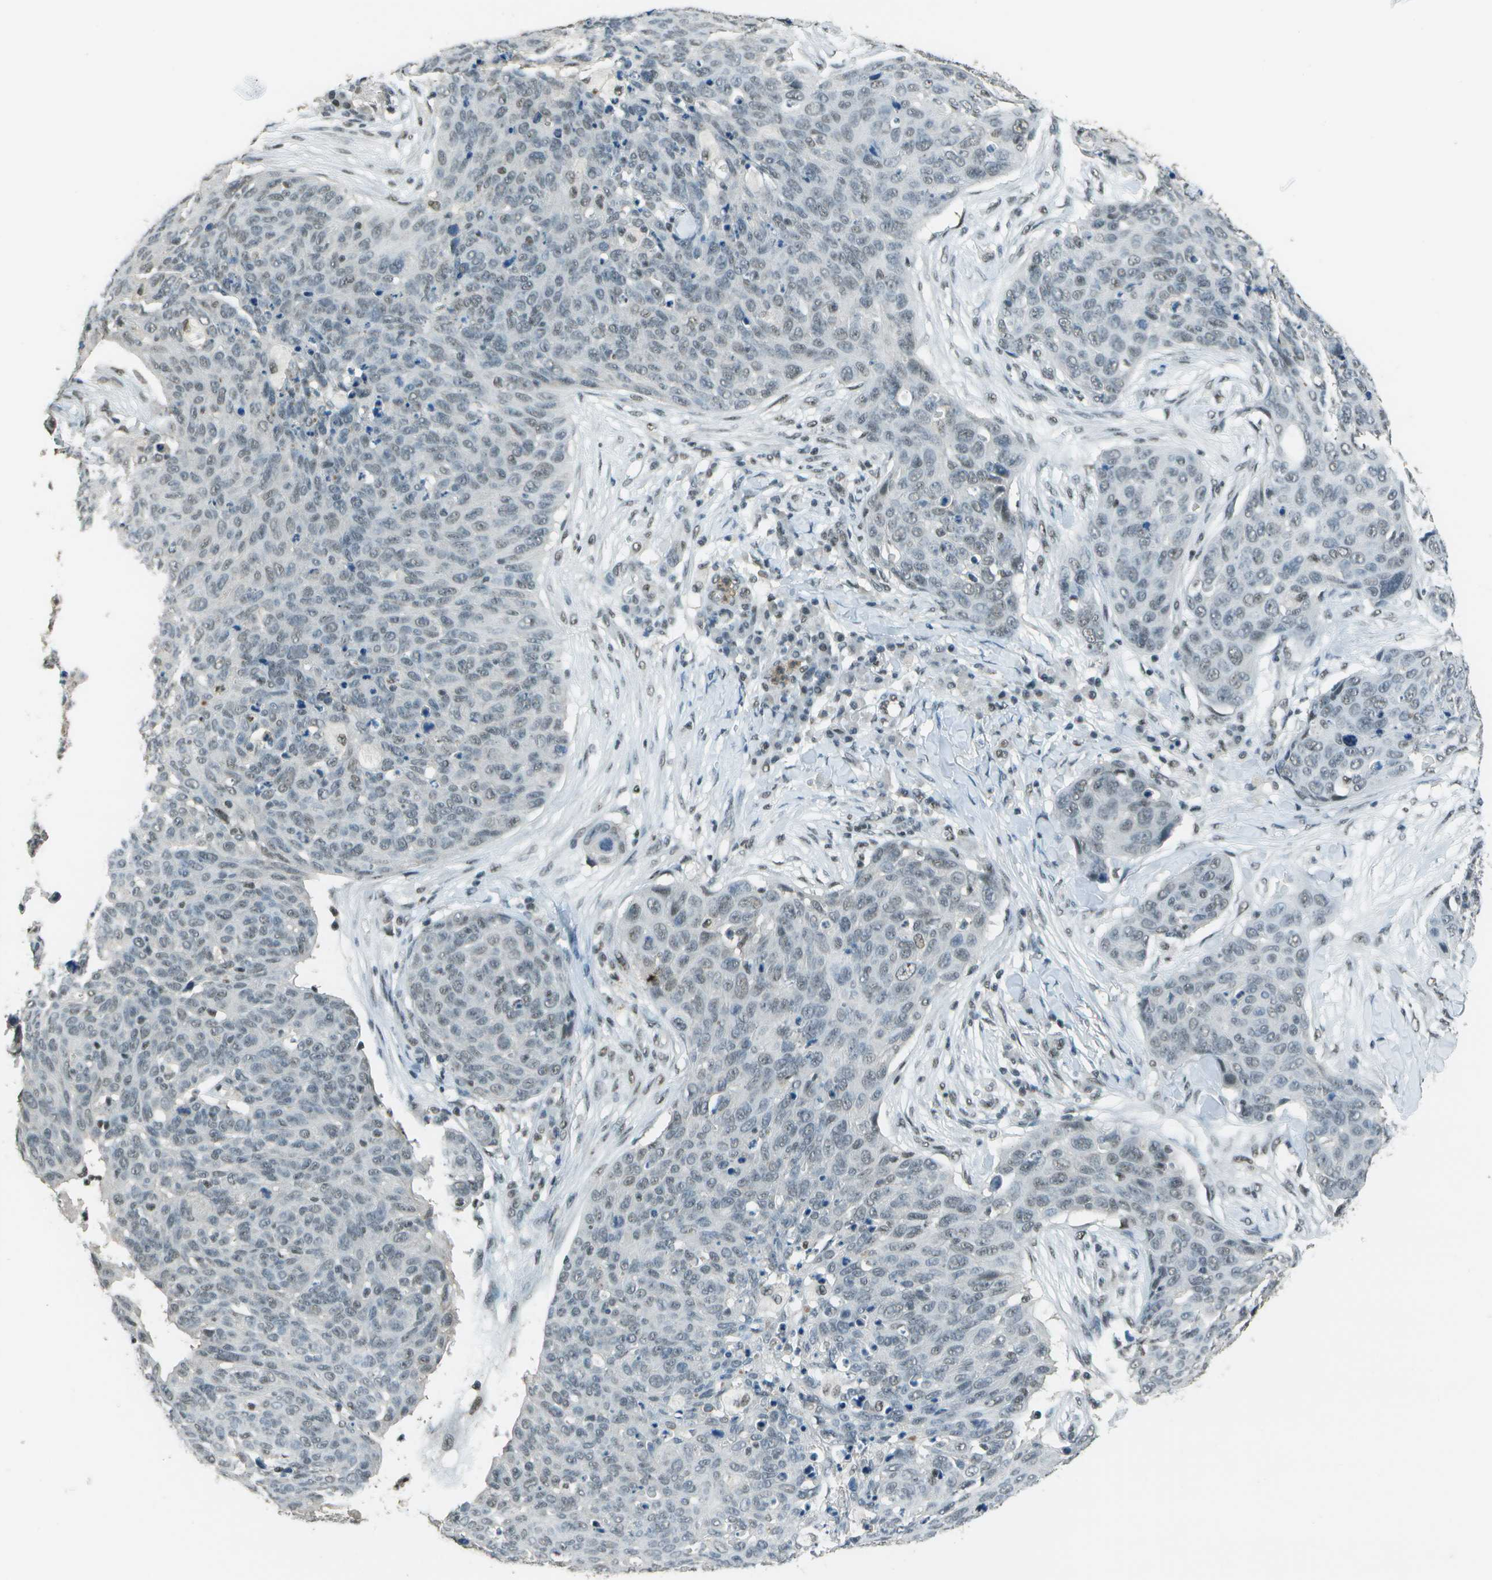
{"staining": {"intensity": "weak", "quantity": "<25%", "location": "nuclear"}, "tissue": "skin cancer", "cell_type": "Tumor cells", "image_type": "cancer", "snomed": [{"axis": "morphology", "description": "Squamous cell carcinoma in situ, NOS"}, {"axis": "morphology", "description": "Squamous cell carcinoma, NOS"}, {"axis": "topography", "description": "Skin"}], "caption": "There is no significant expression in tumor cells of skin squamous cell carcinoma.", "gene": "DEPDC1", "patient": {"sex": "male", "age": 93}}